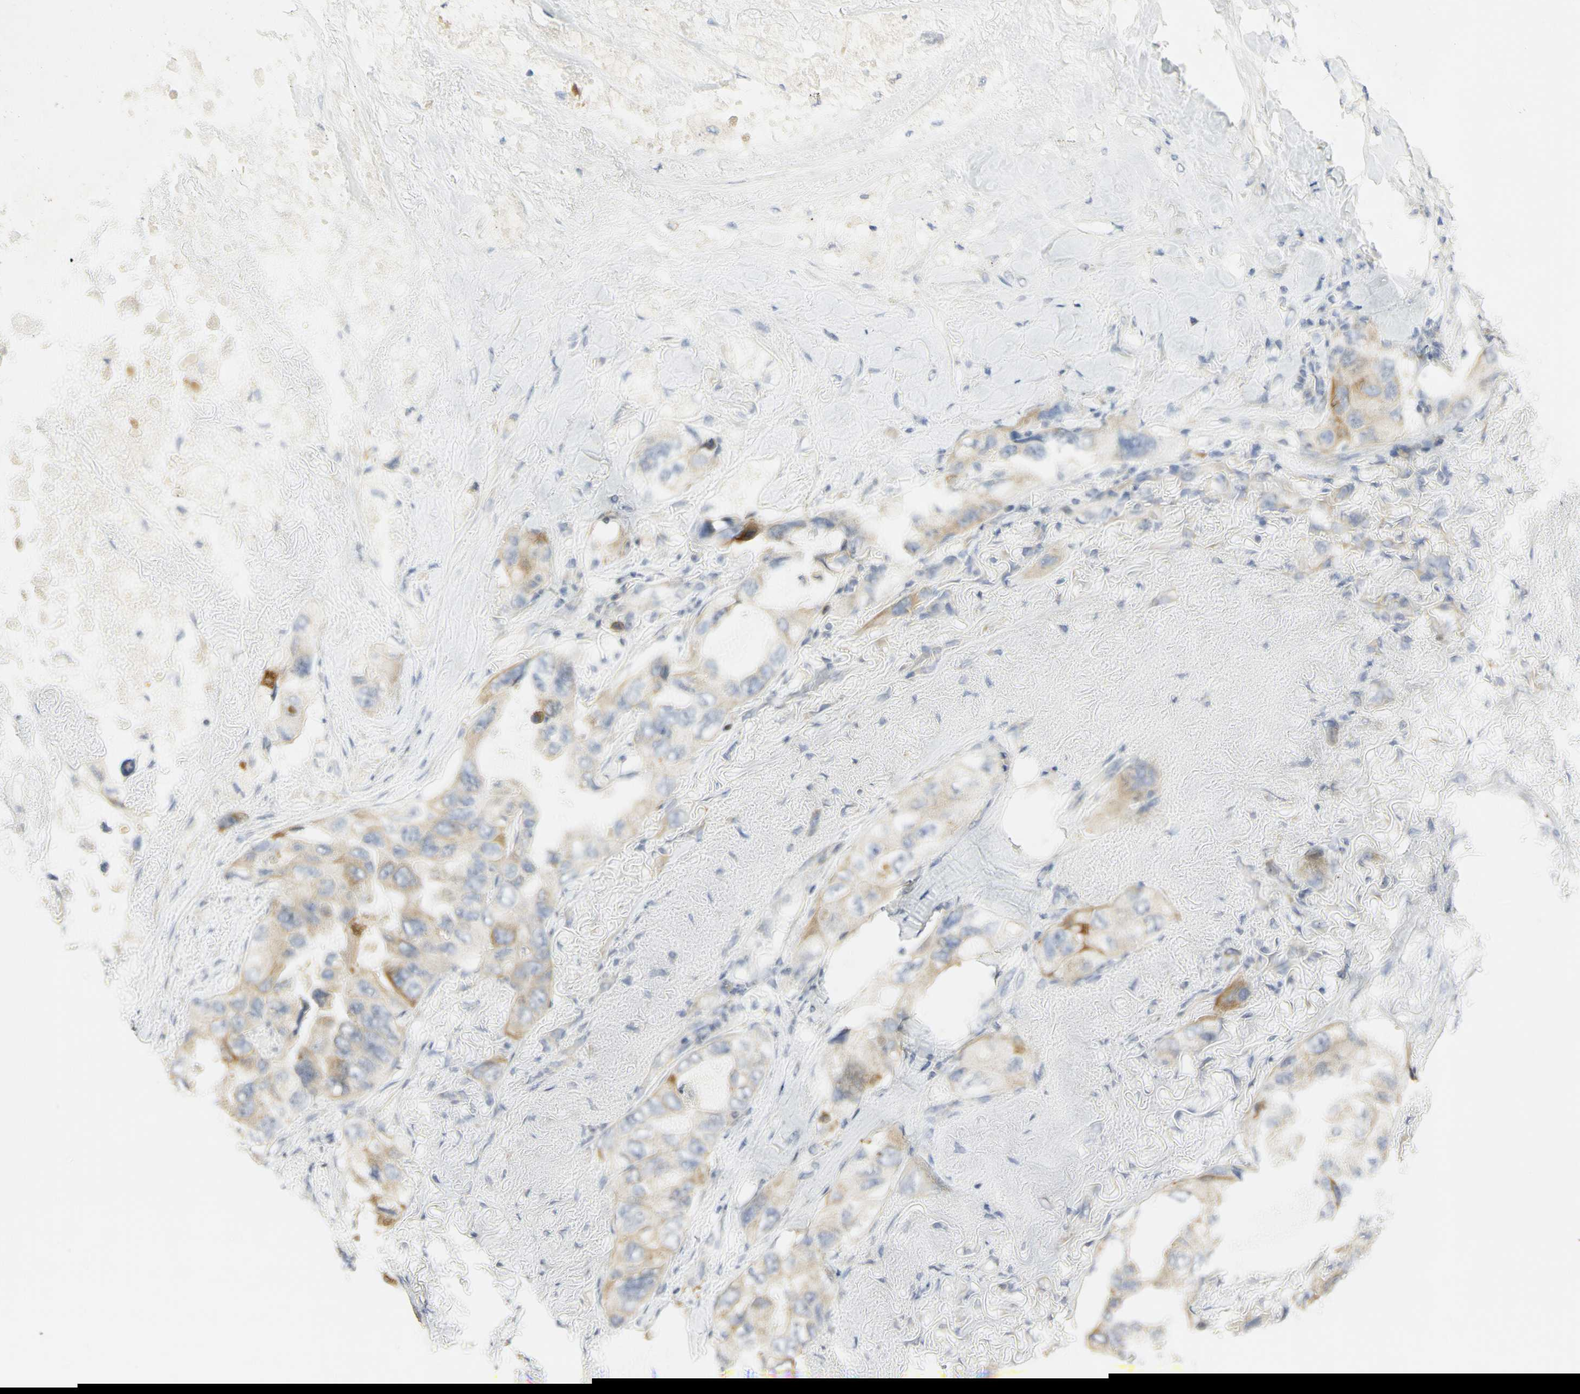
{"staining": {"intensity": "weak", "quantity": ">75%", "location": "cytoplasmic/membranous"}, "tissue": "lung cancer", "cell_type": "Tumor cells", "image_type": "cancer", "snomed": [{"axis": "morphology", "description": "Squamous cell carcinoma, NOS"}, {"axis": "topography", "description": "Lung"}], "caption": "This histopathology image exhibits lung squamous cell carcinoma stained with immunohistochemistry (IHC) to label a protein in brown. The cytoplasmic/membranous of tumor cells show weak positivity for the protein. Nuclei are counter-stained blue.", "gene": "KIF11", "patient": {"sex": "female", "age": 73}}